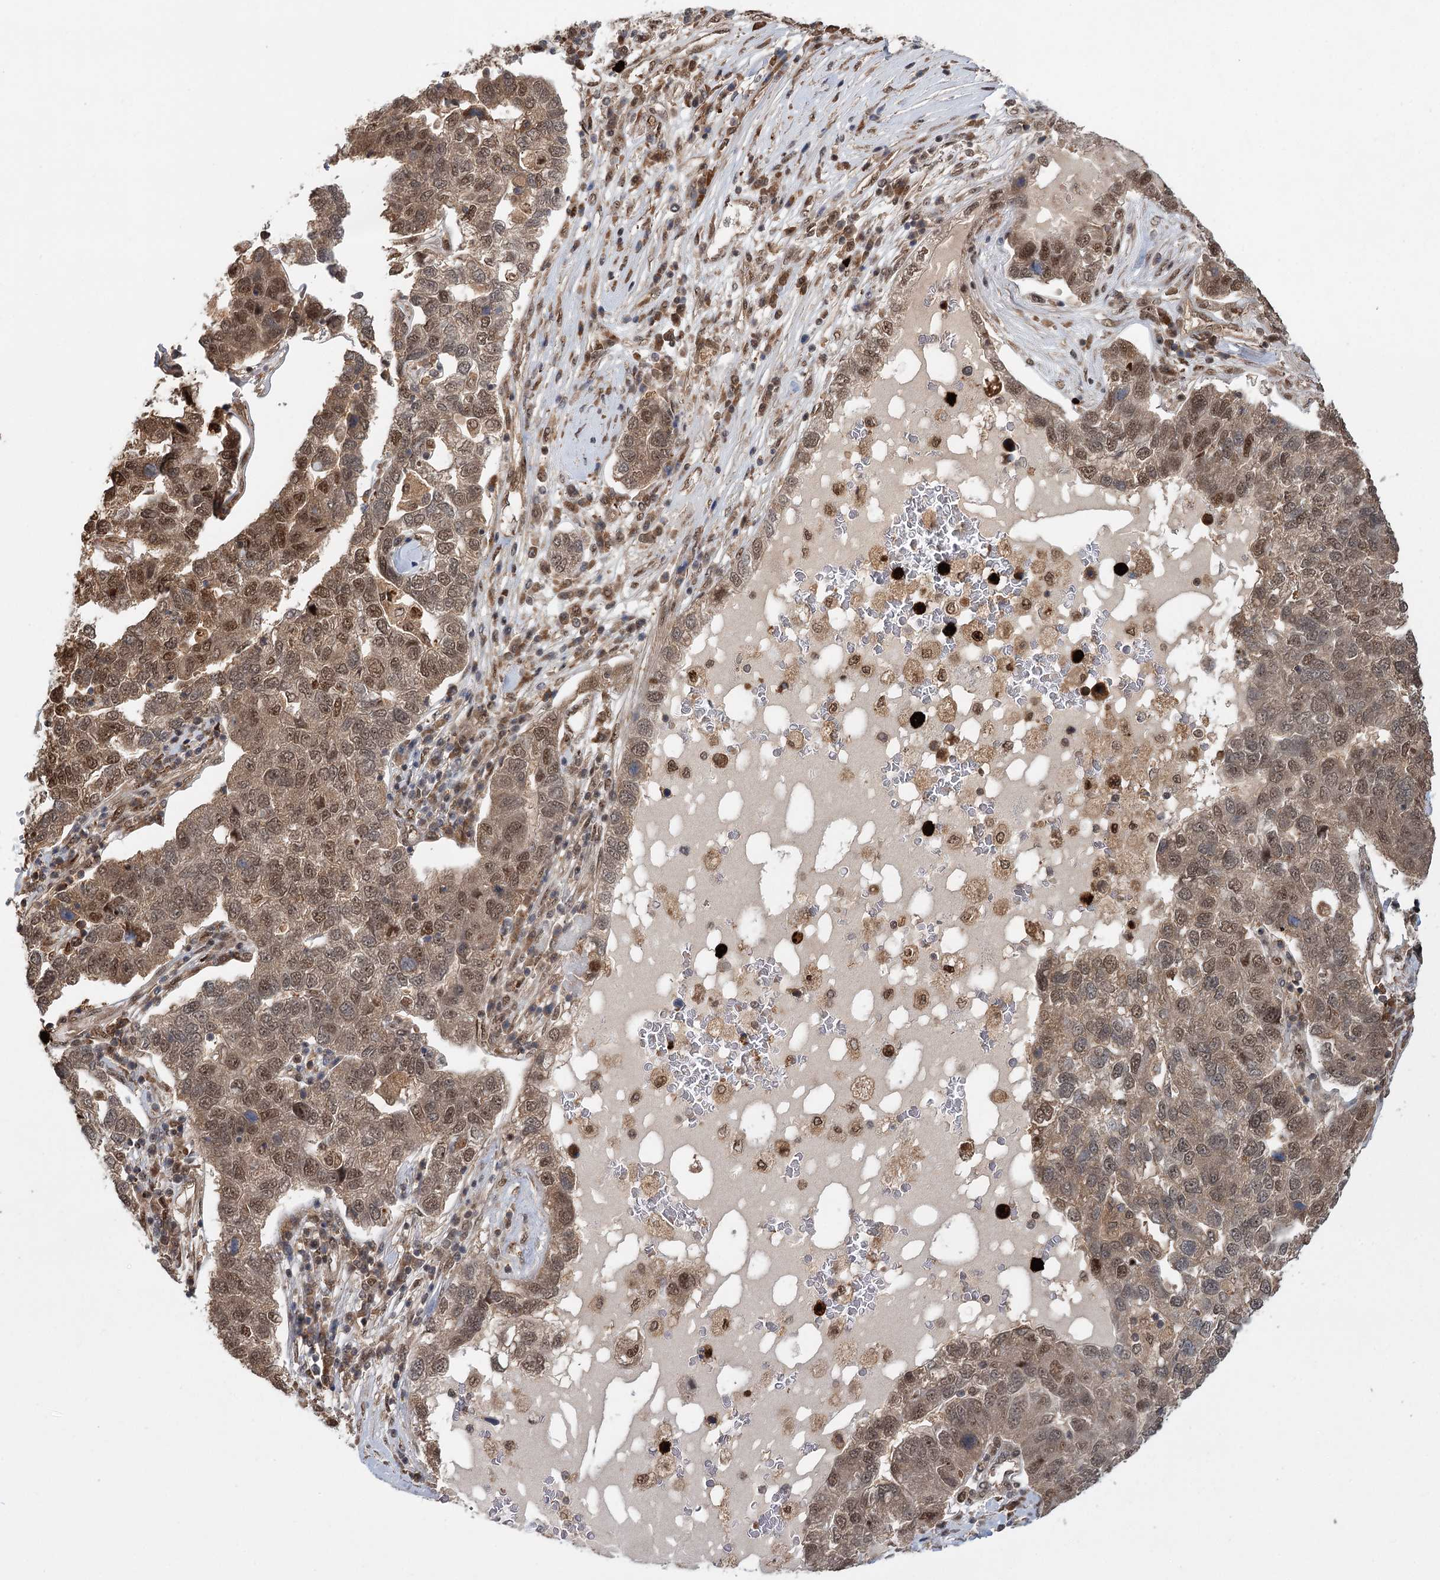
{"staining": {"intensity": "weak", "quantity": ">75%", "location": "cytoplasmic/membranous,nuclear"}, "tissue": "pancreatic cancer", "cell_type": "Tumor cells", "image_type": "cancer", "snomed": [{"axis": "morphology", "description": "Adenocarcinoma, NOS"}, {"axis": "topography", "description": "Pancreas"}], "caption": "The micrograph demonstrates immunohistochemical staining of pancreatic cancer (adenocarcinoma). There is weak cytoplasmic/membranous and nuclear expression is seen in approximately >75% of tumor cells.", "gene": "N6AMT1", "patient": {"sex": "female", "age": 61}}